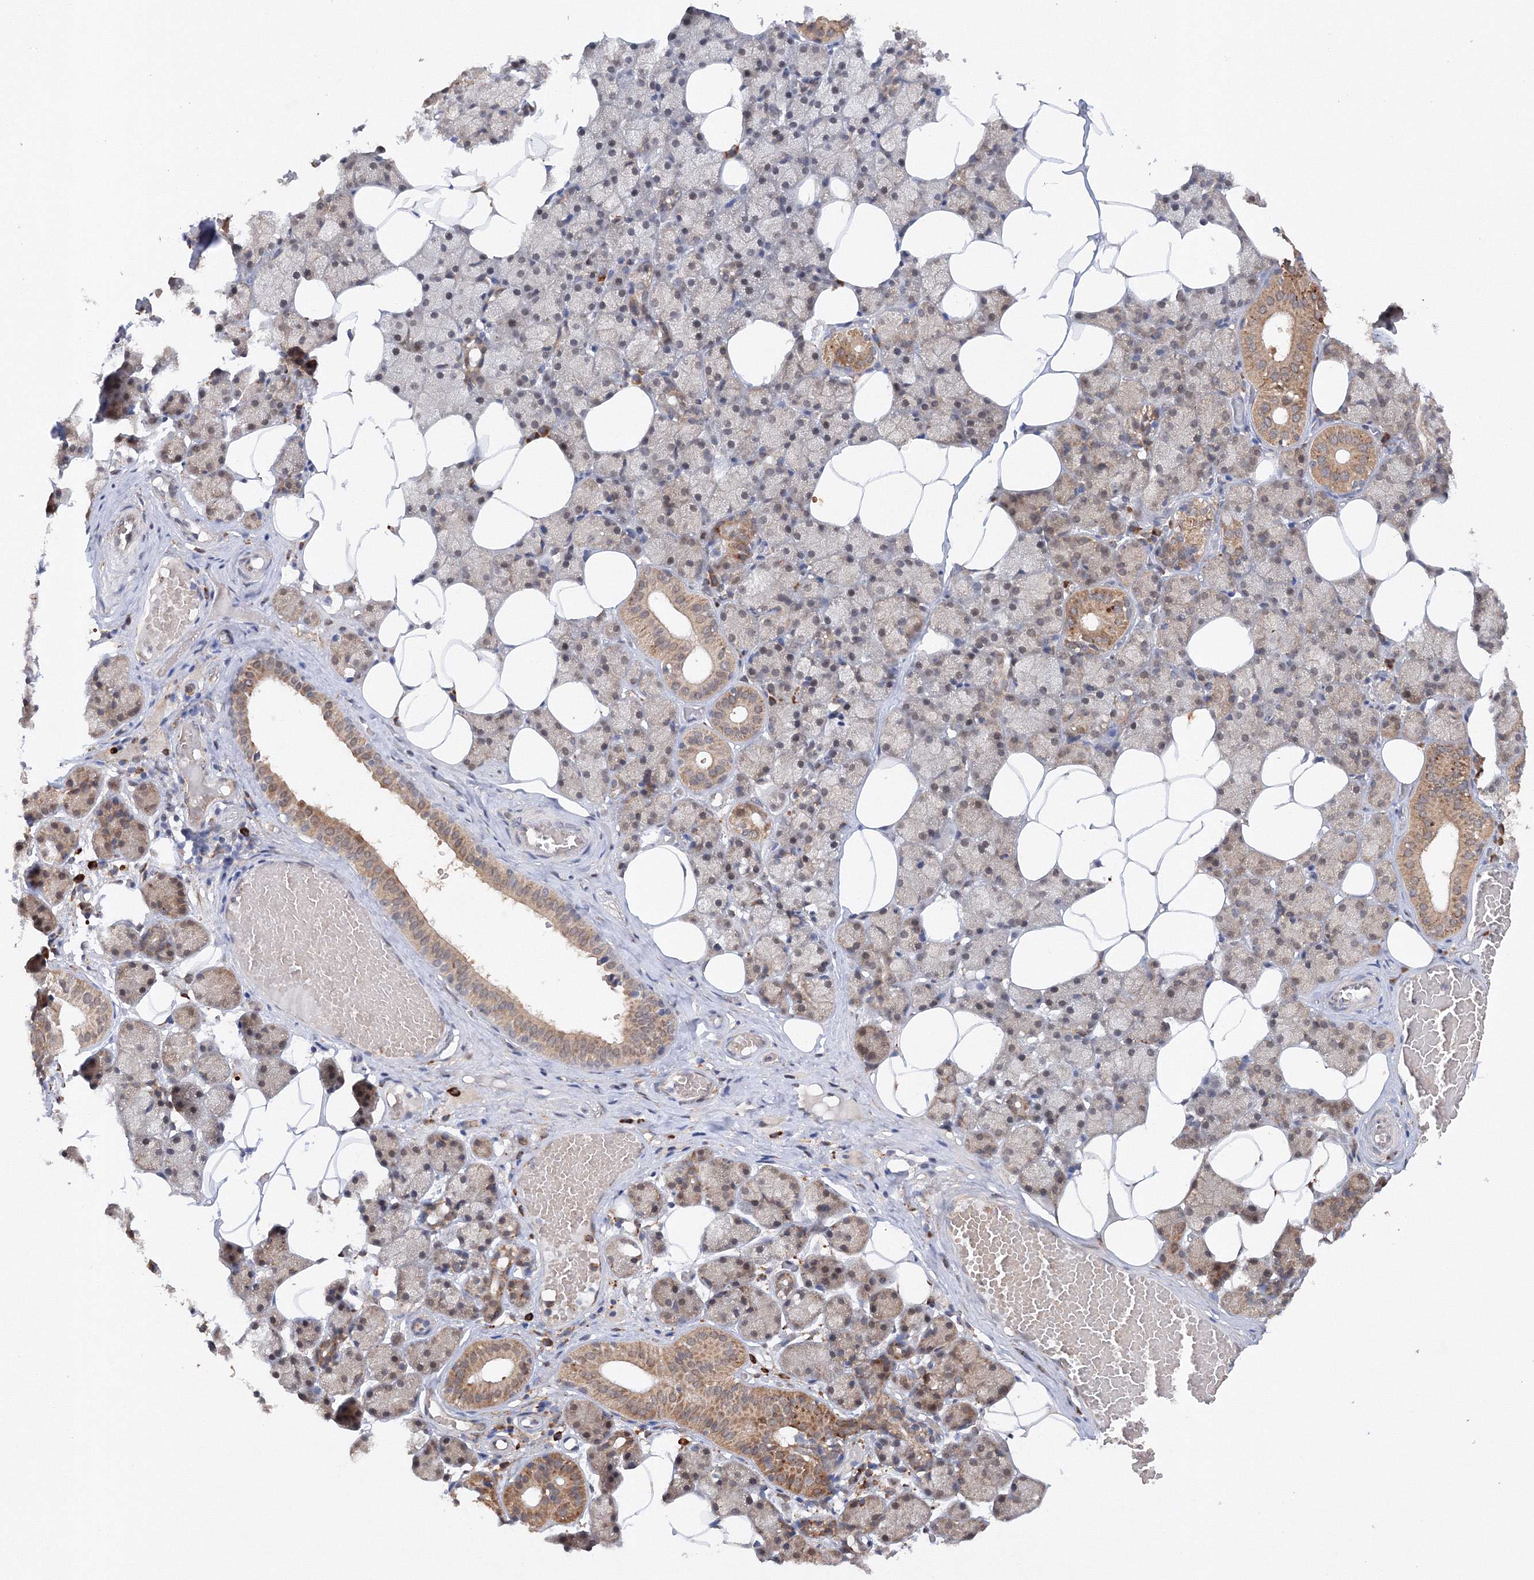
{"staining": {"intensity": "moderate", "quantity": "25%-75%", "location": "cytoplasmic/membranous"}, "tissue": "salivary gland", "cell_type": "Glandular cells", "image_type": "normal", "snomed": [{"axis": "morphology", "description": "Normal tissue, NOS"}, {"axis": "topography", "description": "Salivary gland"}], "caption": "IHC image of normal salivary gland stained for a protein (brown), which demonstrates medium levels of moderate cytoplasmic/membranous staining in about 25%-75% of glandular cells.", "gene": "DIS3L2", "patient": {"sex": "female", "age": 33}}